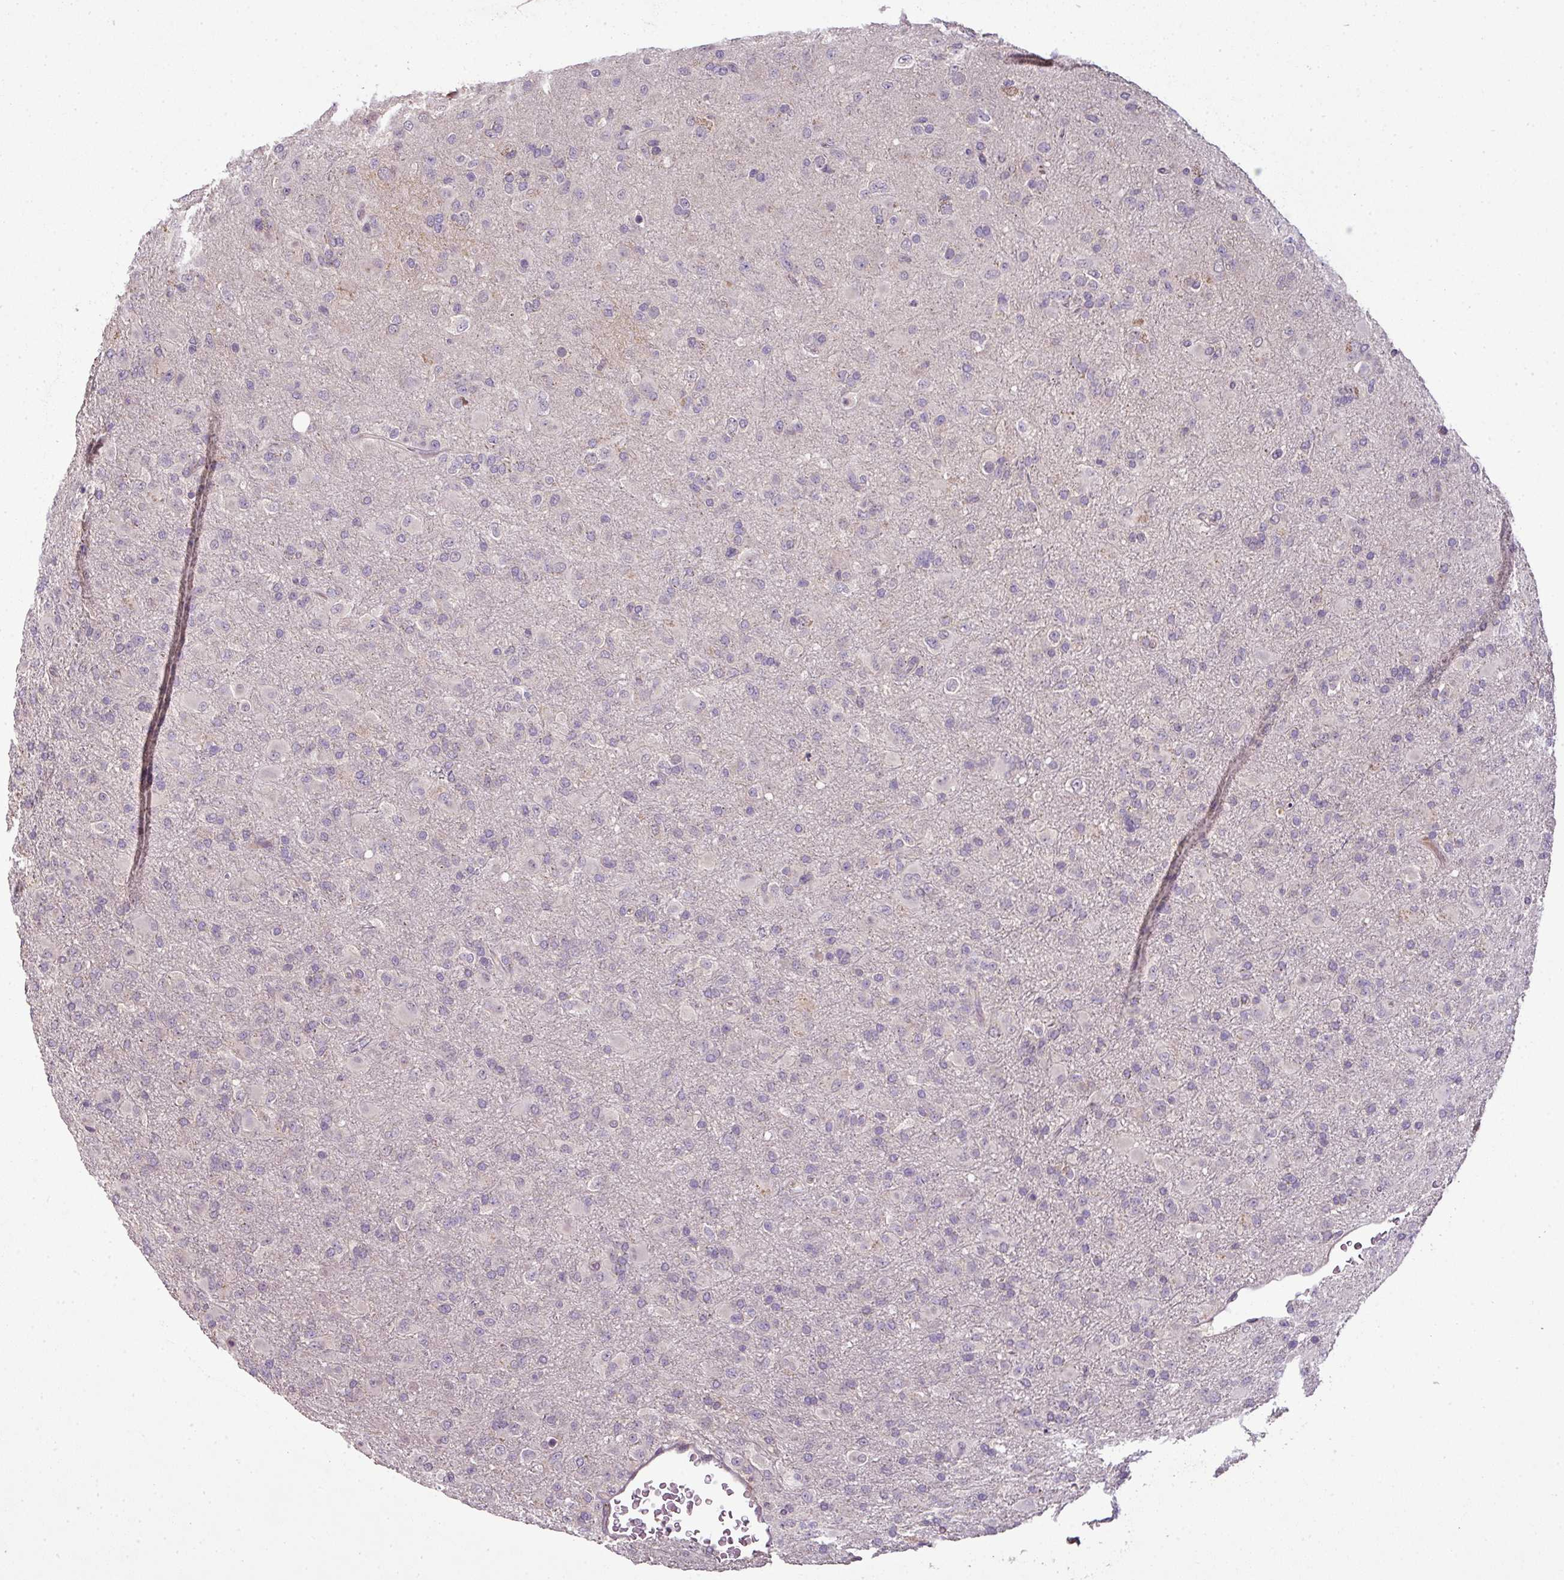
{"staining": {"intensity": "negative", "quantity": "none", "location": "none"}, "tissue": "glioma", "cell_type": "Tumor cells", "image_type": "cancer", "snomed": [{"axis": "morphology", "description": "Glioma, malignant, Low grade"}, {"axis": "topography", "description": "Brain"}], "caption": "The image displays no significant staining in tumor cells of glioma.", "gene": "SPCS3", "patient": {"sex": "male", "age": 65}}